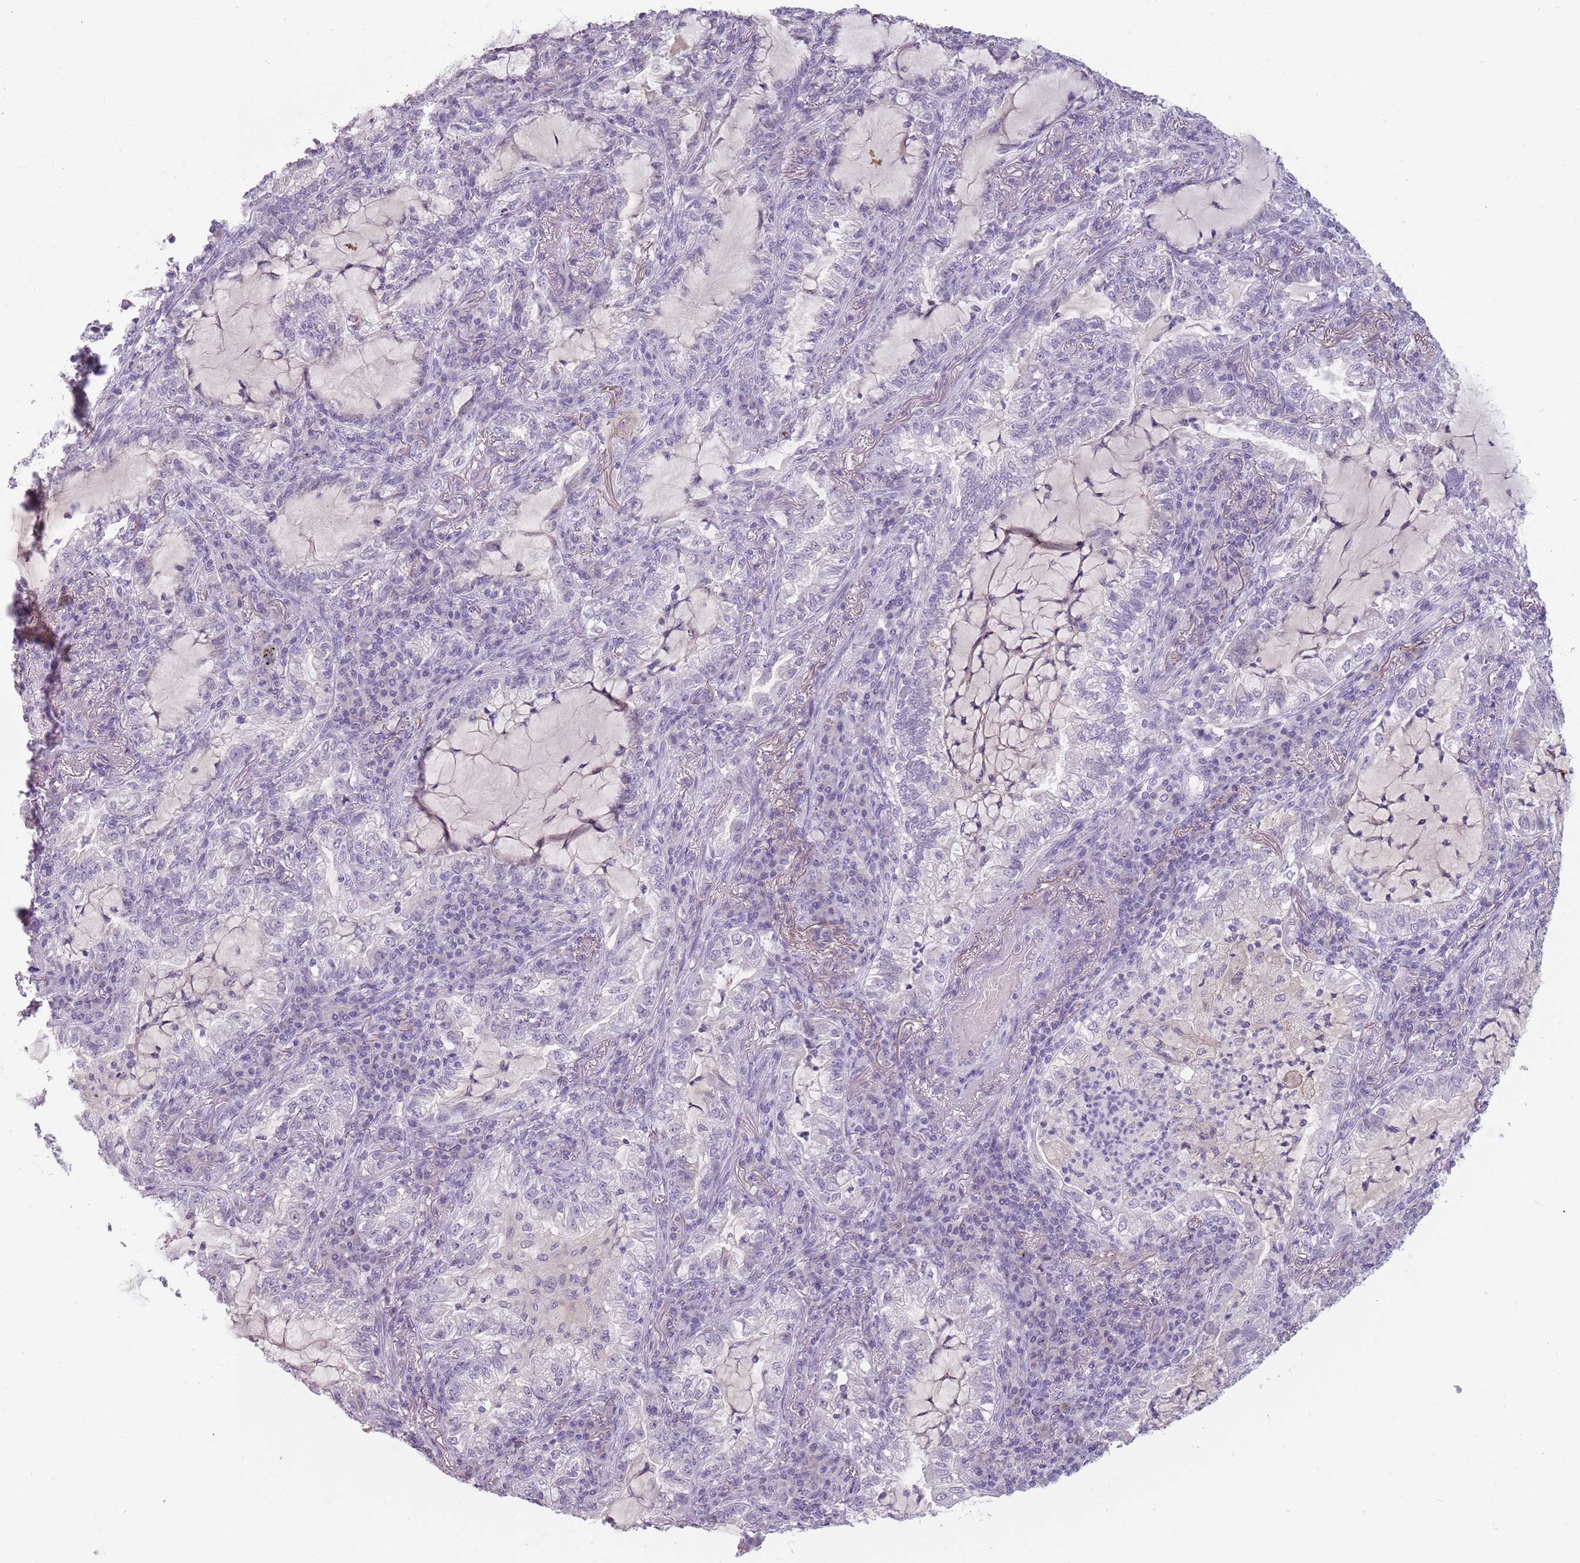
{"staining": {"intensity": "negative", "quantity": "none", "location": "none"}, "tissue": "lung cancer", "cell_type": "Tumor cells", "image_type": "cancer", "snomed": [{"axis": "morphology", "description": "Adenocarcinoma, NOS"}, {"axis": "topography", "description": "Lung"}], "caption": "Tumor cells show no significant protein staining in lung cancer (adenocarcinoma). (DAB (3,3'-diaminobenzidine) immunohistochemistry (IHC), high magnification).", "gene": "CEP19", "patient": {"sex": "female", "age": 73}}